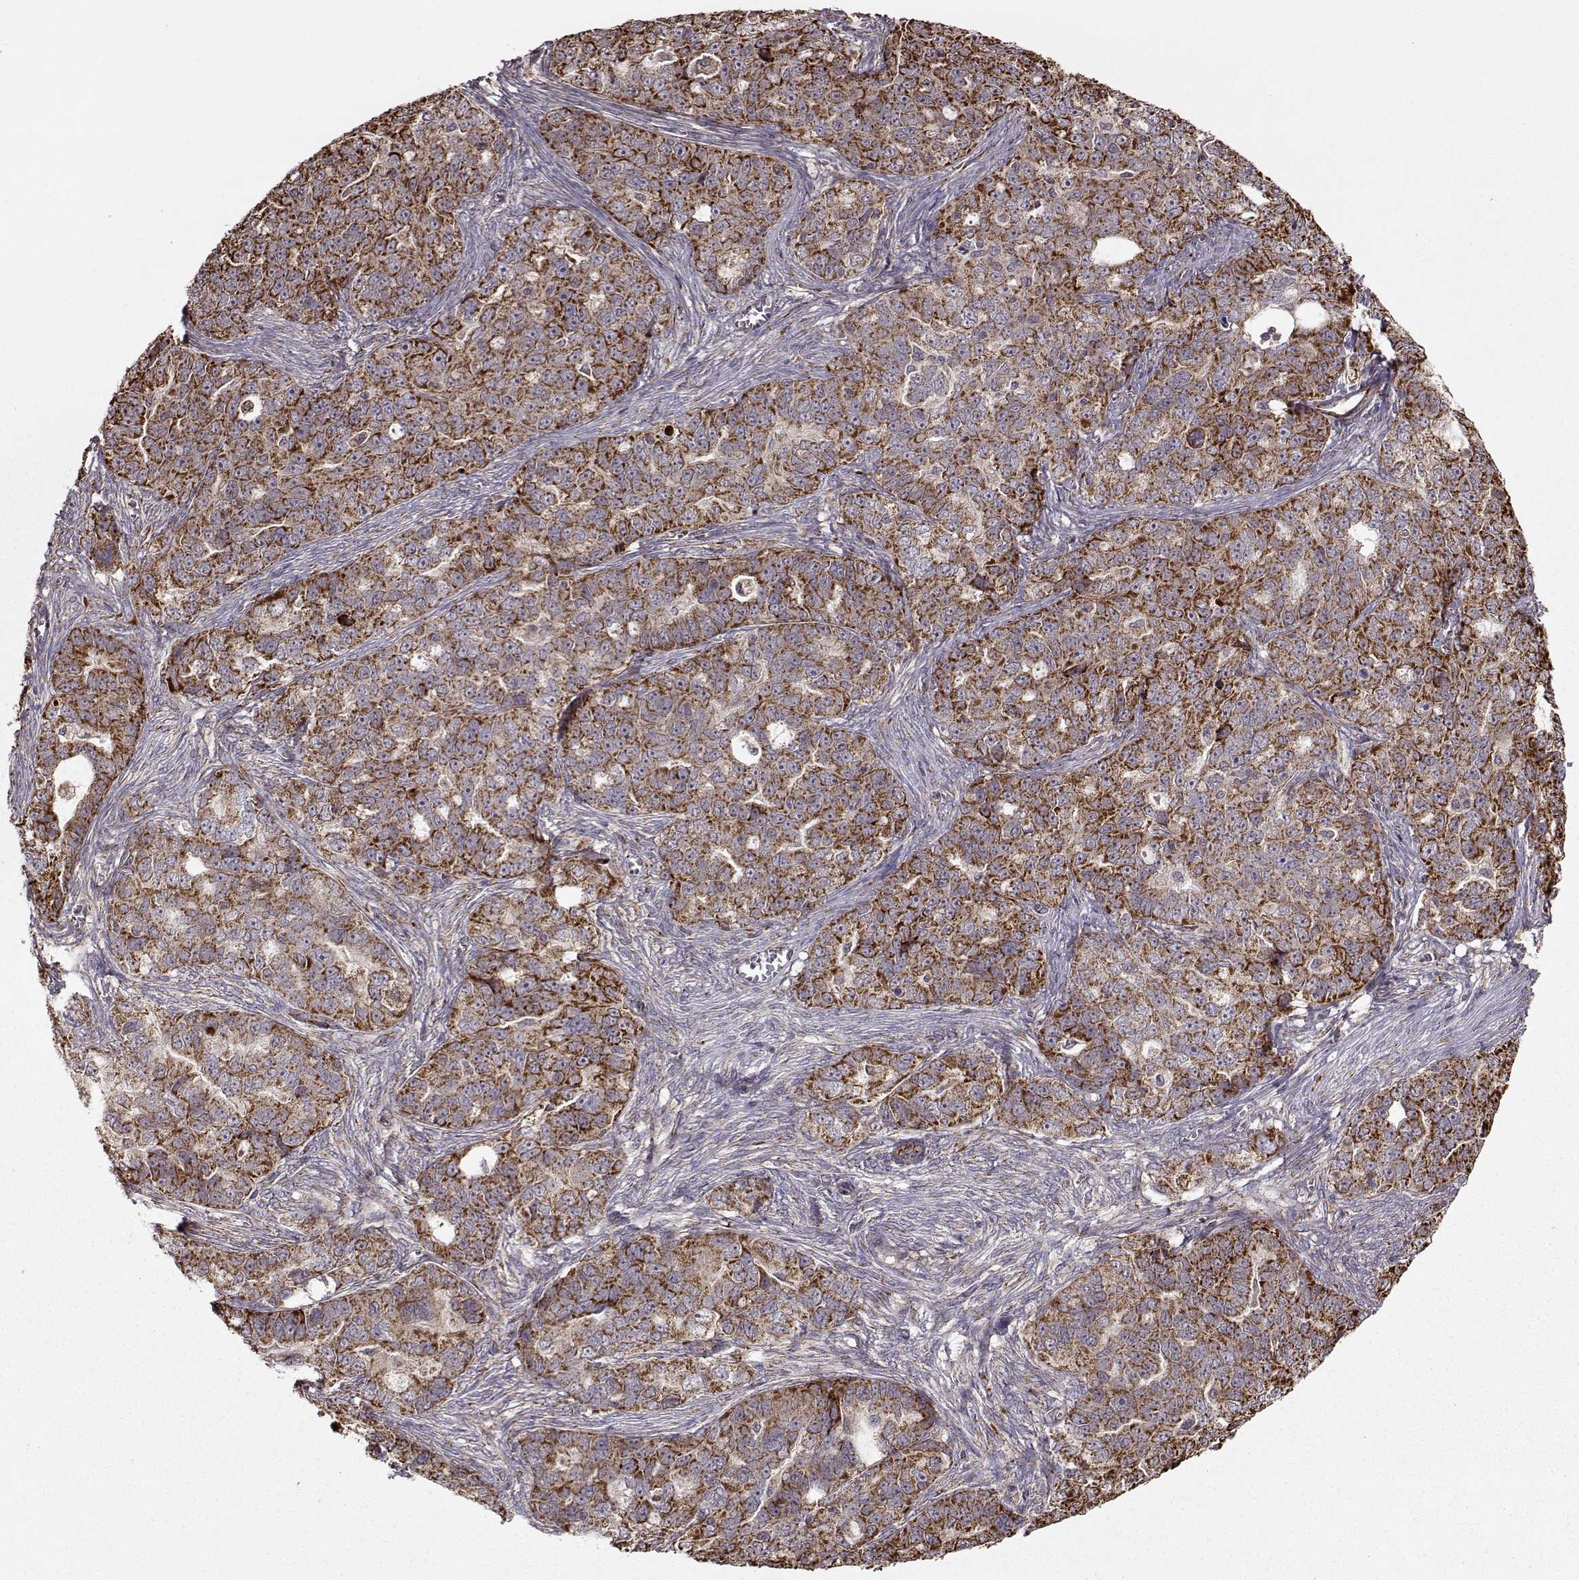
{"staining": {"intensity": "strong", "quantity": ">75%", "location": "cytoplasmic/membranous"}, "tissue": "ovarian cancer", "cell_type": "Tumor cells", "image_type": "cancer", "snomed": [{"axis": "morphology", "description": "Cystadenocarcinoma, serous, NOS"}, {"axis": "topography", "description": "Ovary"}], "caption": "Immunohistochemistry (DAB) staining of human ovarian cancer (serous cystadenocarcinoma) shows strong cytoplasmic/membranous protein staining in approximately >75% of tumor cells.", "gene": "CMTM3", "patient": {"sex": "female", "age": 51}}